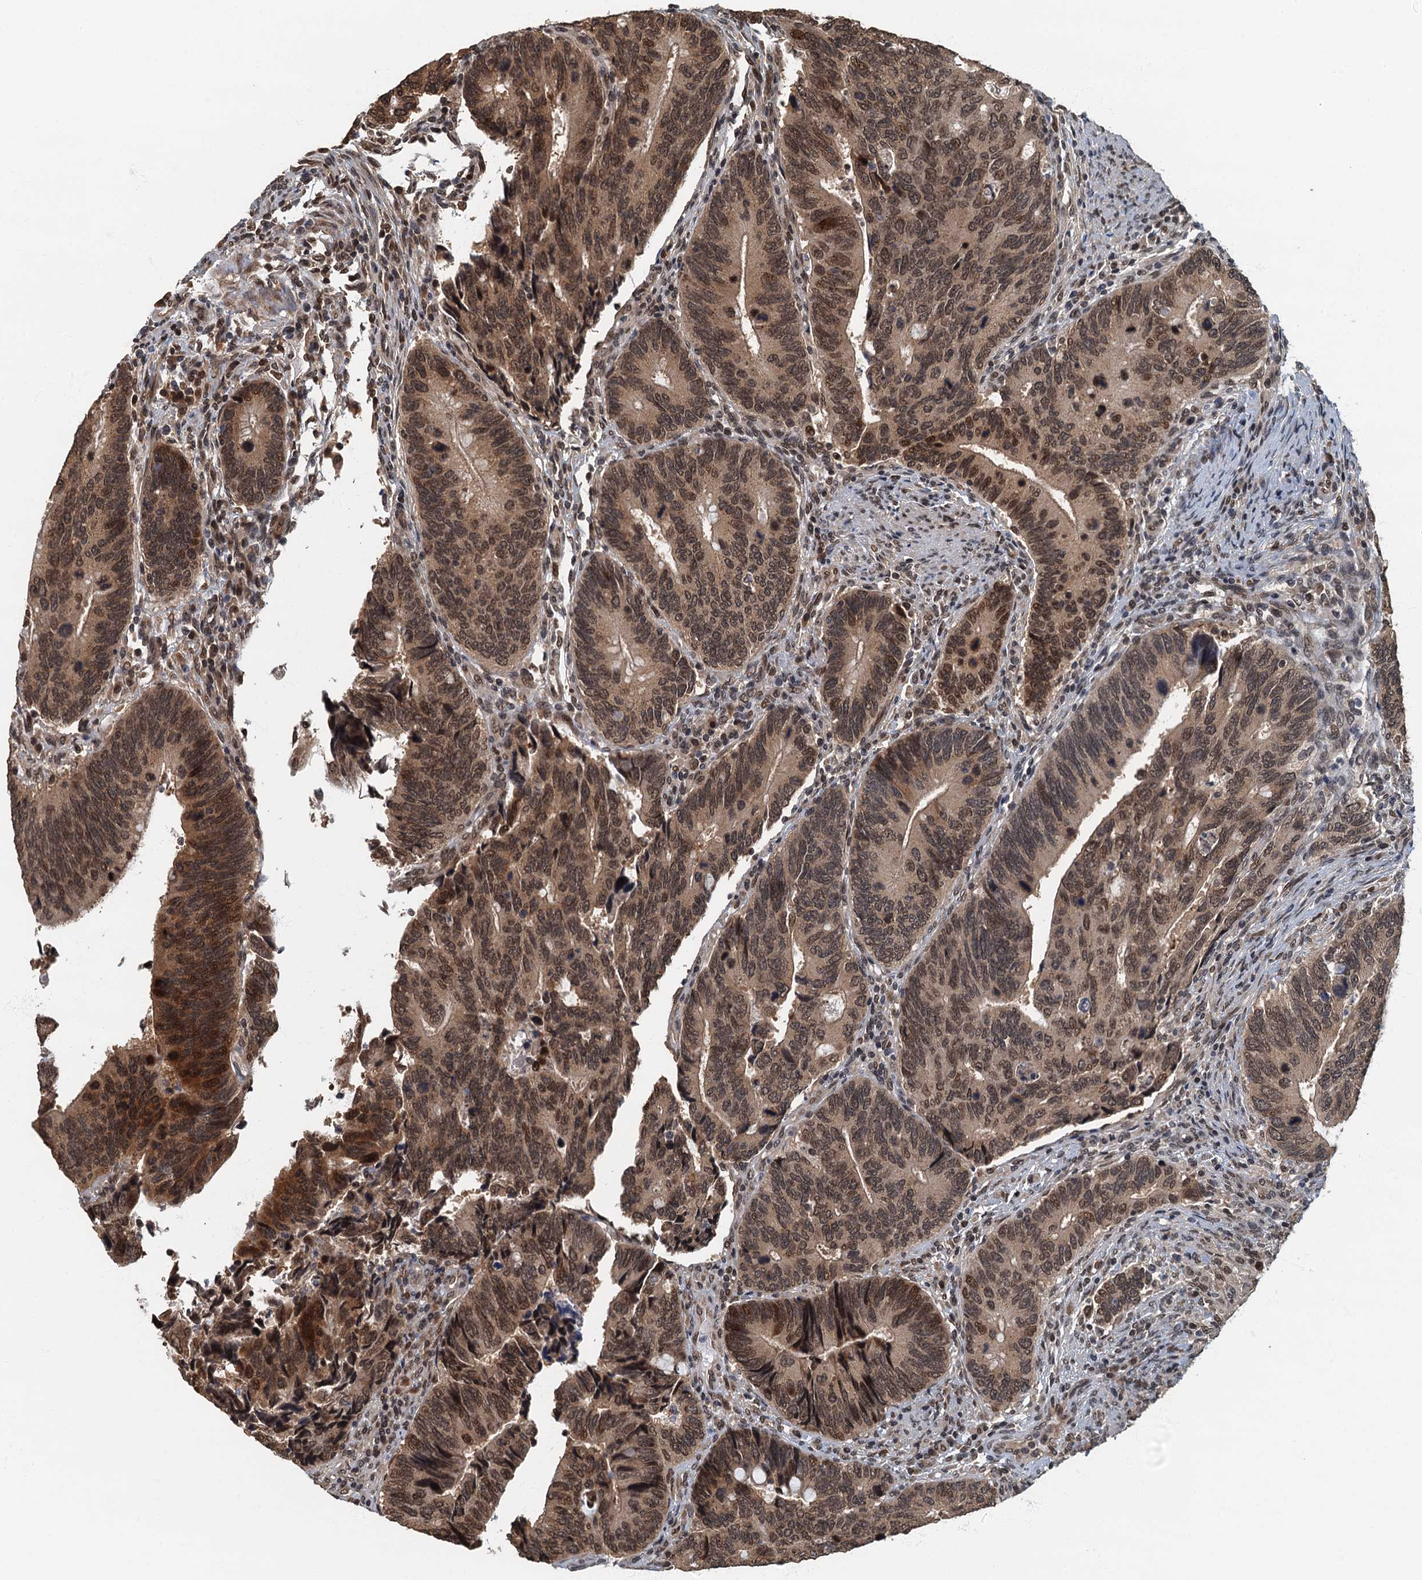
{"staining": {"intensity": "moderate", "quantity": ">75%", "location": "nuclear"}, "tissue": "colorectal cancer", "cell_type": "Tumor cells", "image_type": "cancer", "snomed": [{"axis": "morphology", "description": "Adenocarcinoma, NOS"}, {"axis": "topography", "description": "Colon"}], "caption": "Protein staining of colorectal adenocarcinoma tissue reveals moderate nuclear positivity in about >75% of tumor cells.", "gene": "CKAP2L", "patient": {"sex": "male", "age": 87}}